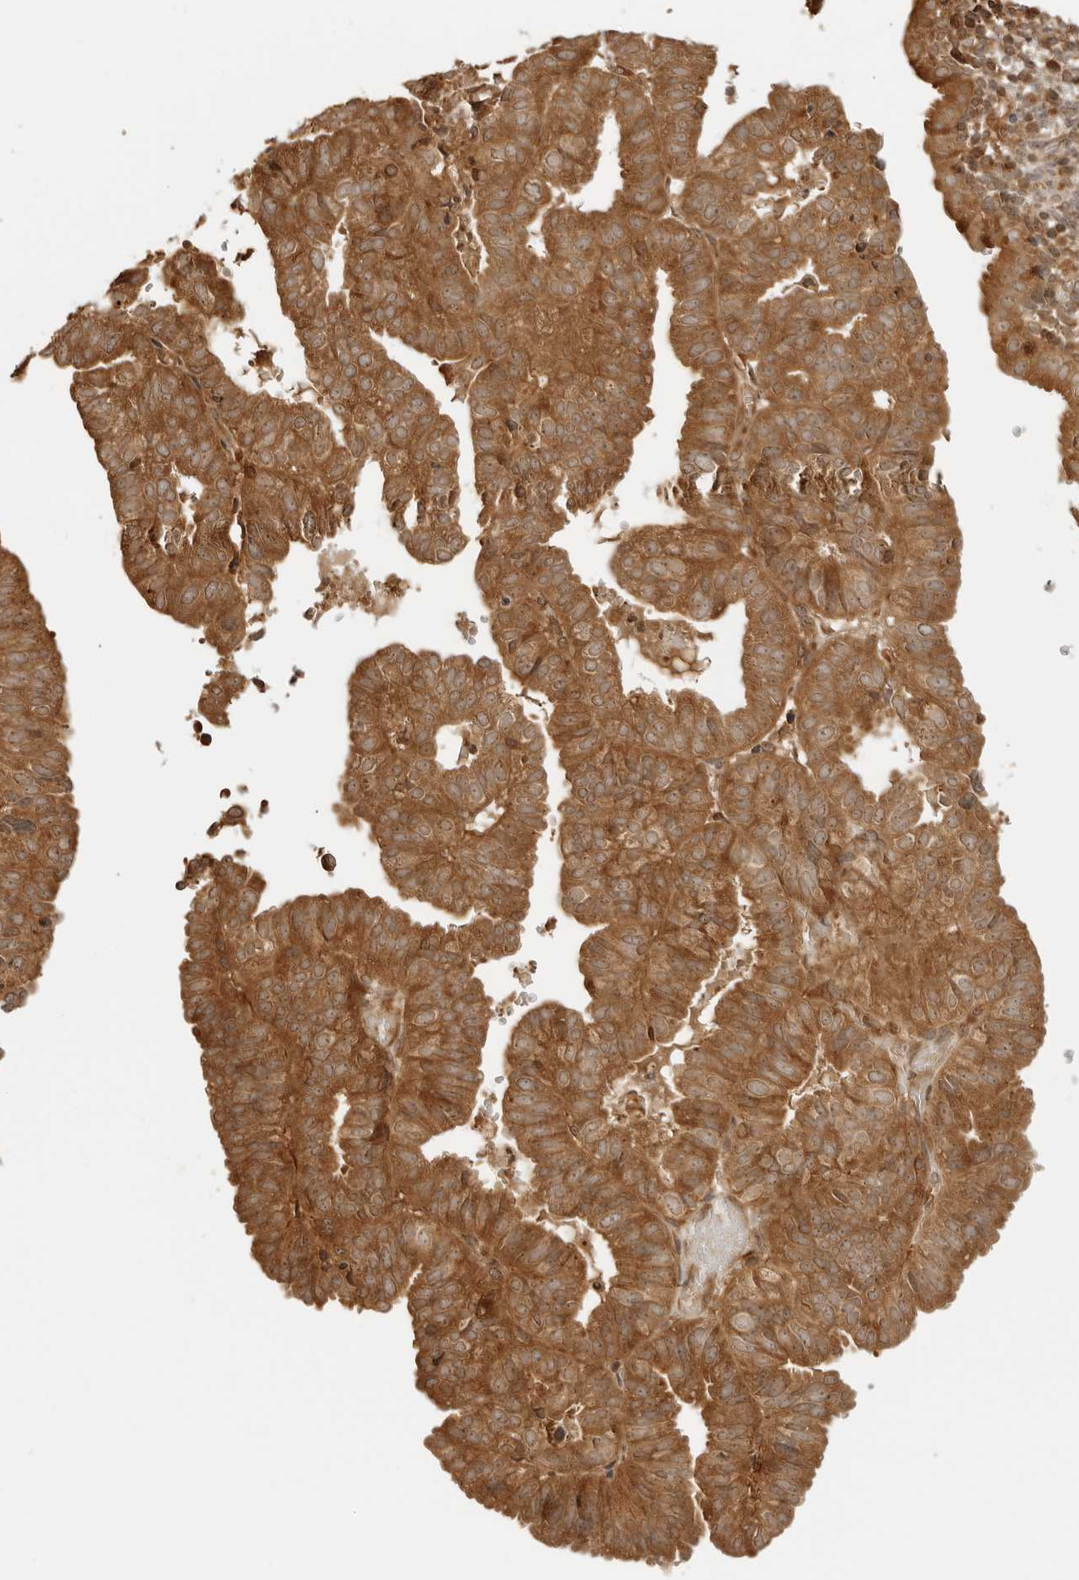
{"staining": {"intensity": "strong", "quantity": ">75%", "location": "cytoplasmic/membranous"}, "tissue": "endometrial cancer", "cell_type": "Tumor cells", "image_type": "cancer", "snomed": [{"axis": "morphology", "description": "Adenocarcinoma, NOS"}, {"axis": "topography", "description": "Uterus"}], "caption": "IHC of human endometrial cancer (adenocarcinoma) demonstrates high levels of strong cytoplasmic/membranous positivity in about >75% of tumor cells.", "gene": "IKBKE", "patient": {"sex": "female", "age": 77}}